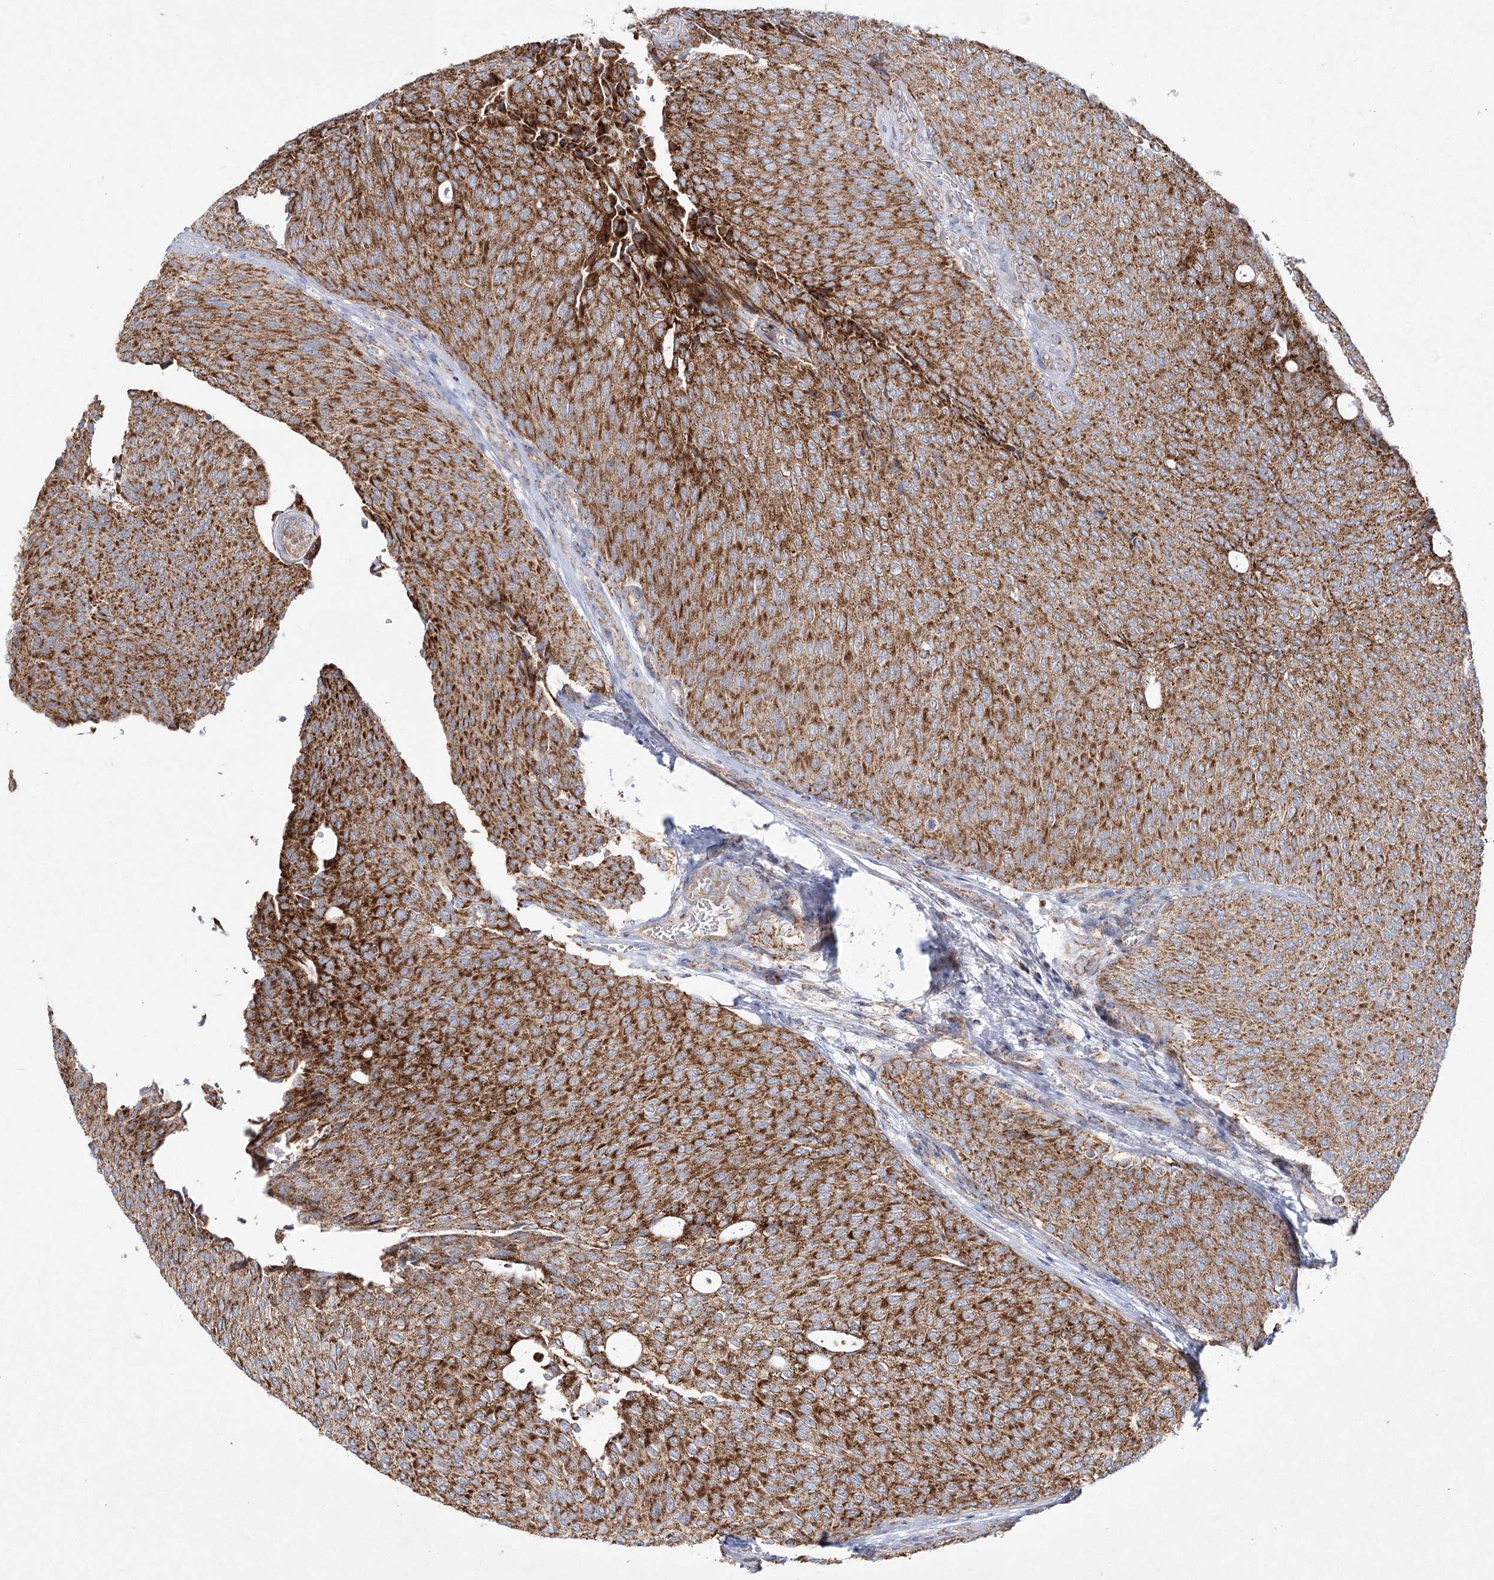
{"staining": {"intensity": "strong", "quantity": ">75%", "location": "cytoplasmic/membranous"}, "tissue": "urothelial cancer", "cell_type": "Tumor cells", "image_type": "cancer", "snomed": [{"axis": "morphology", "description": "Urothelial carcinoma, Low grade"}, {"axis": "topography", "description": "Urinary bladder"}], "caption": "The image displays immunohistochemical staining of low-grade urothelial carcinoma. There is strong cytoplasmic/membranous staining is seen in approximately >75% of tumor cells.", "gene": "DNA2", "patient": {"sex": "female", "age": 79}}